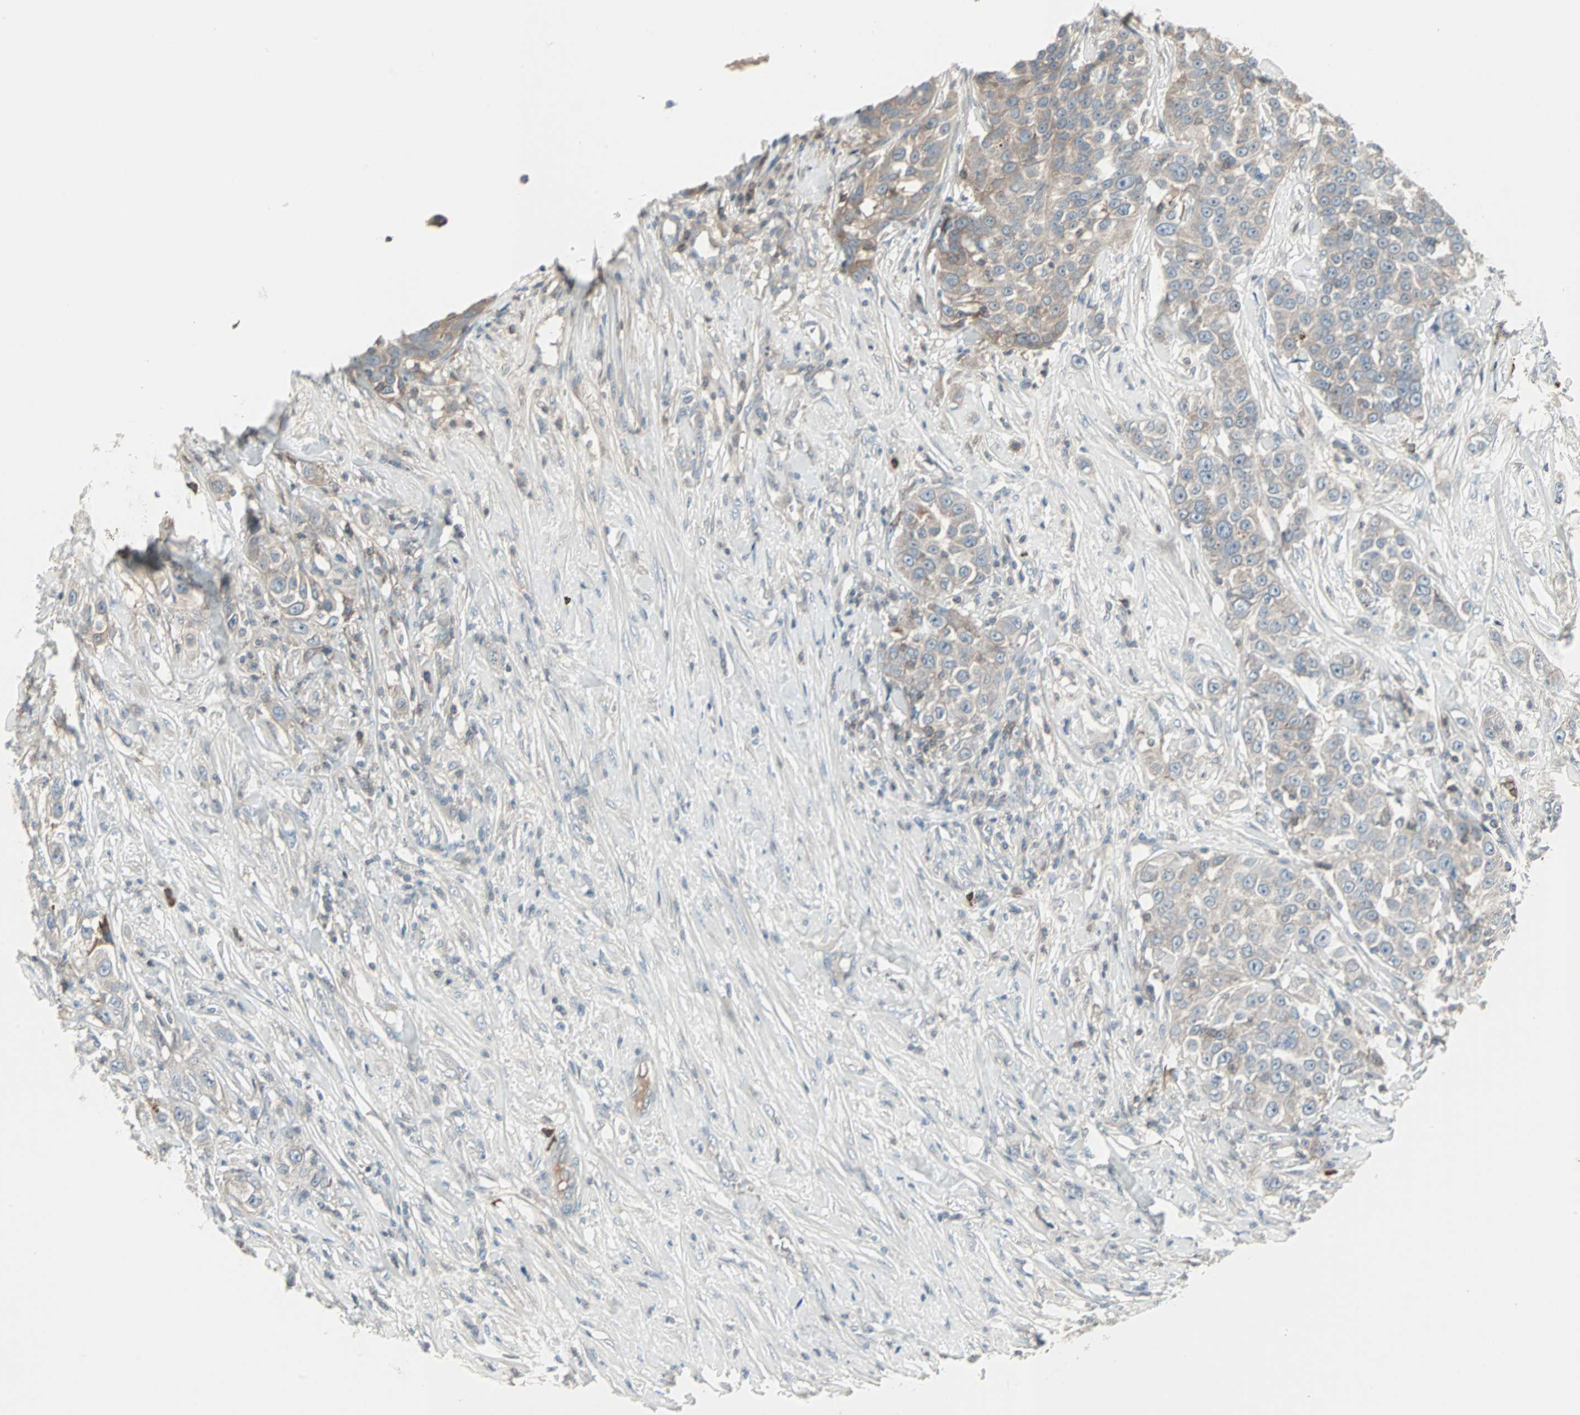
{"staining": {"intensity": "weak", "quantity": "25%-75%", "location": "cytoplasmic/membranous"}, "tissue": "urothelial cancer", "cell_type": "Tumor cells", "image_type": "cancer", "snomed": [{"axis": "morphology", "description": "Urothelial carcinoma, High grade"}, {"axis": "topography", "description": "Urinary bladder"}], "caption": "This is a histology image of IHC staining of urothelial cancer, which shows weak positivity in the cytoplasmic/membranous of tumor cells.", "gene": "ZSCAN32", "patient": {"sex": "female", "age": 80}}